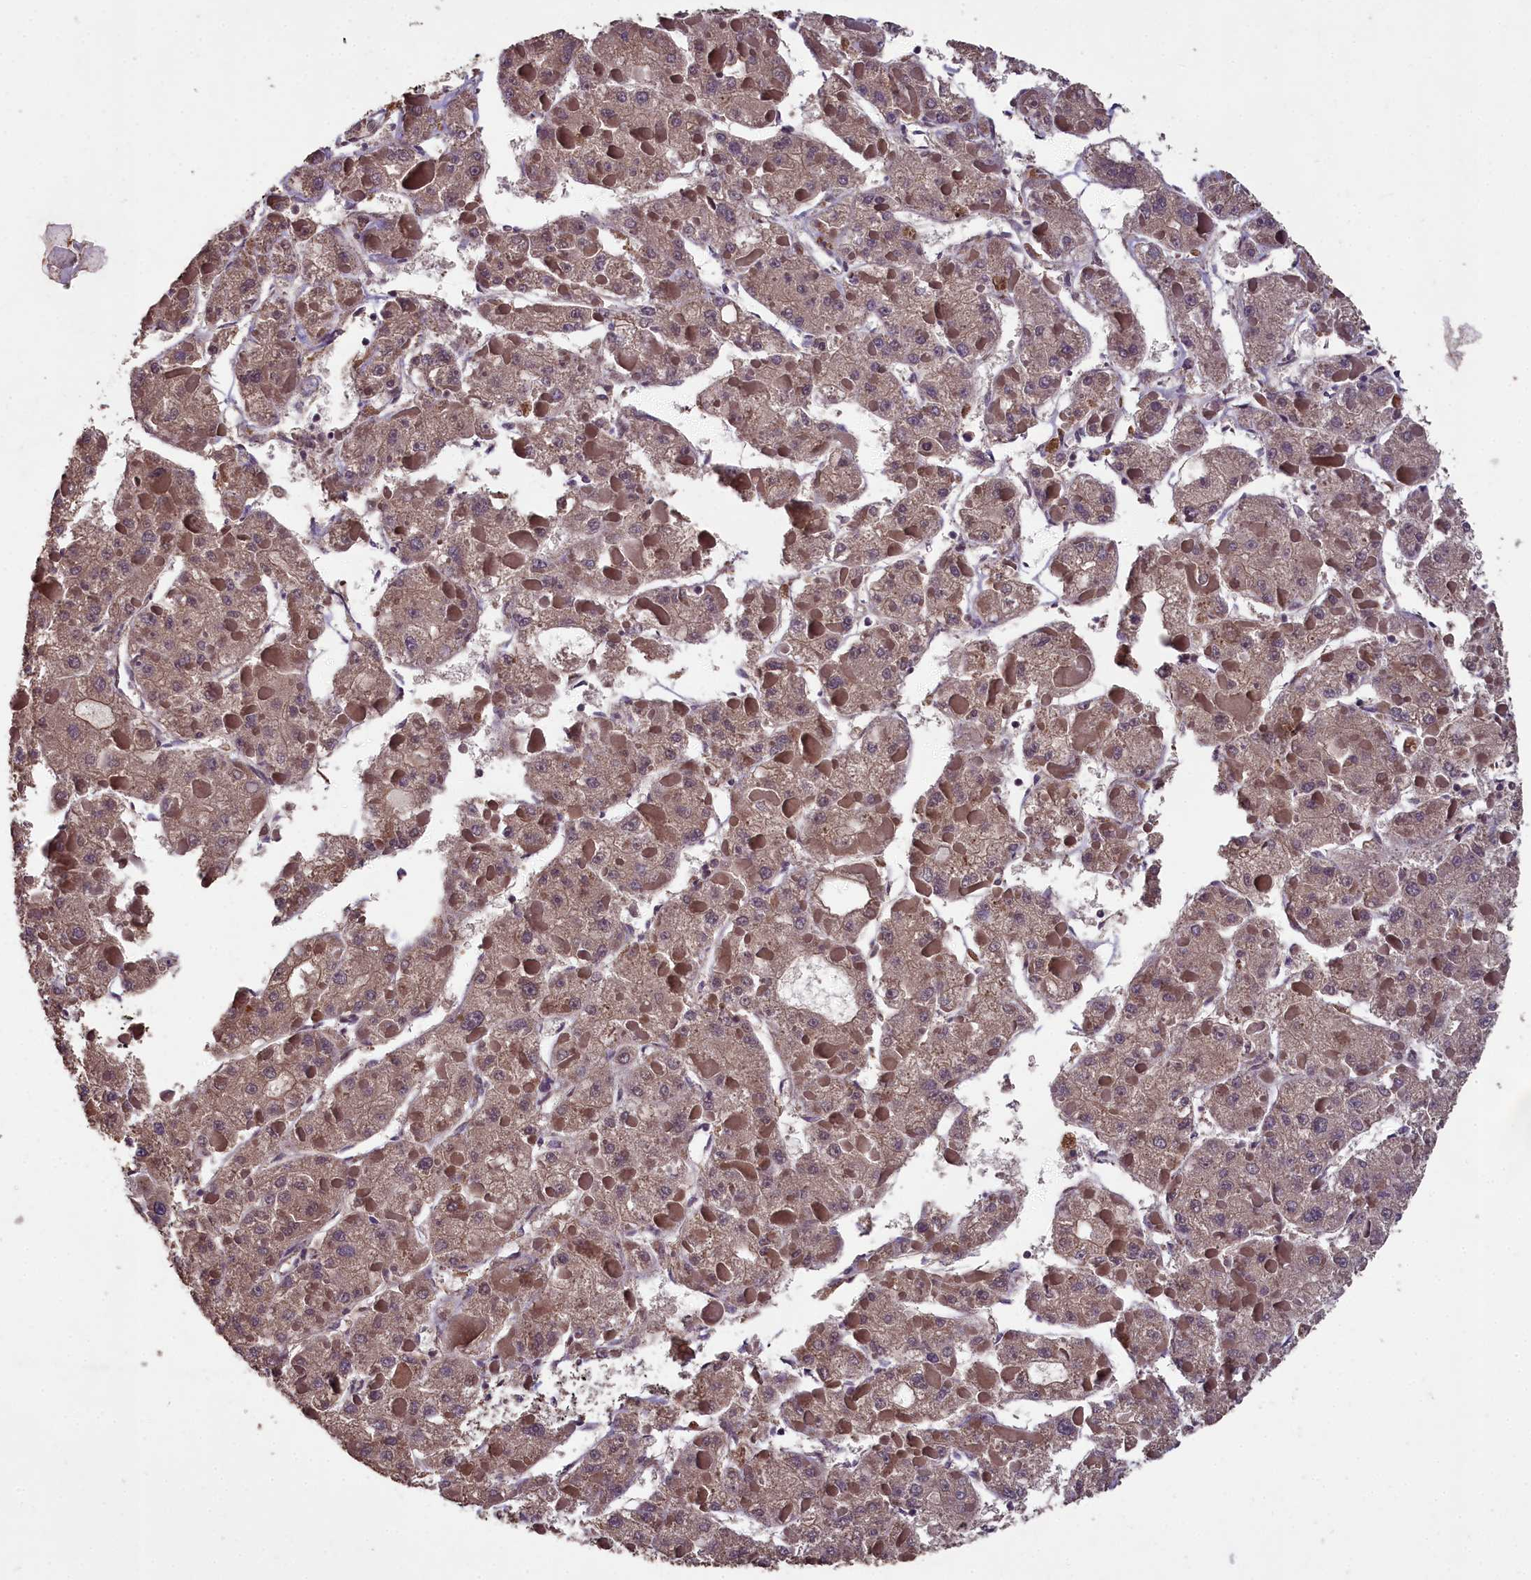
{"staining": {"intensity": "weak", "quantity": ">75%", "location": "cytoplasmic/membranous"}, "tissue": "liver cancer", "cell_type": "Tumor cells", "image_type": "cancer", "snomed": [{"axis": "morphology", "description": "Carcinoma, Hepatocellular, NOS"}, {"axis": "topography", "description": "Liver"}], "caption": "Immunohistochemical staining of human hepatocellular carcinoma (liver) exhibits low levels of weak cytoplasmic/membranous staining in about >75% of tumor cells. The staining is performed using DAB brown chromogen to label protein expression. The nuclei are counter-stained blue using hematoxylin.", "gene": "CHD9", "patient": {"sex": "female", "age": 73}}